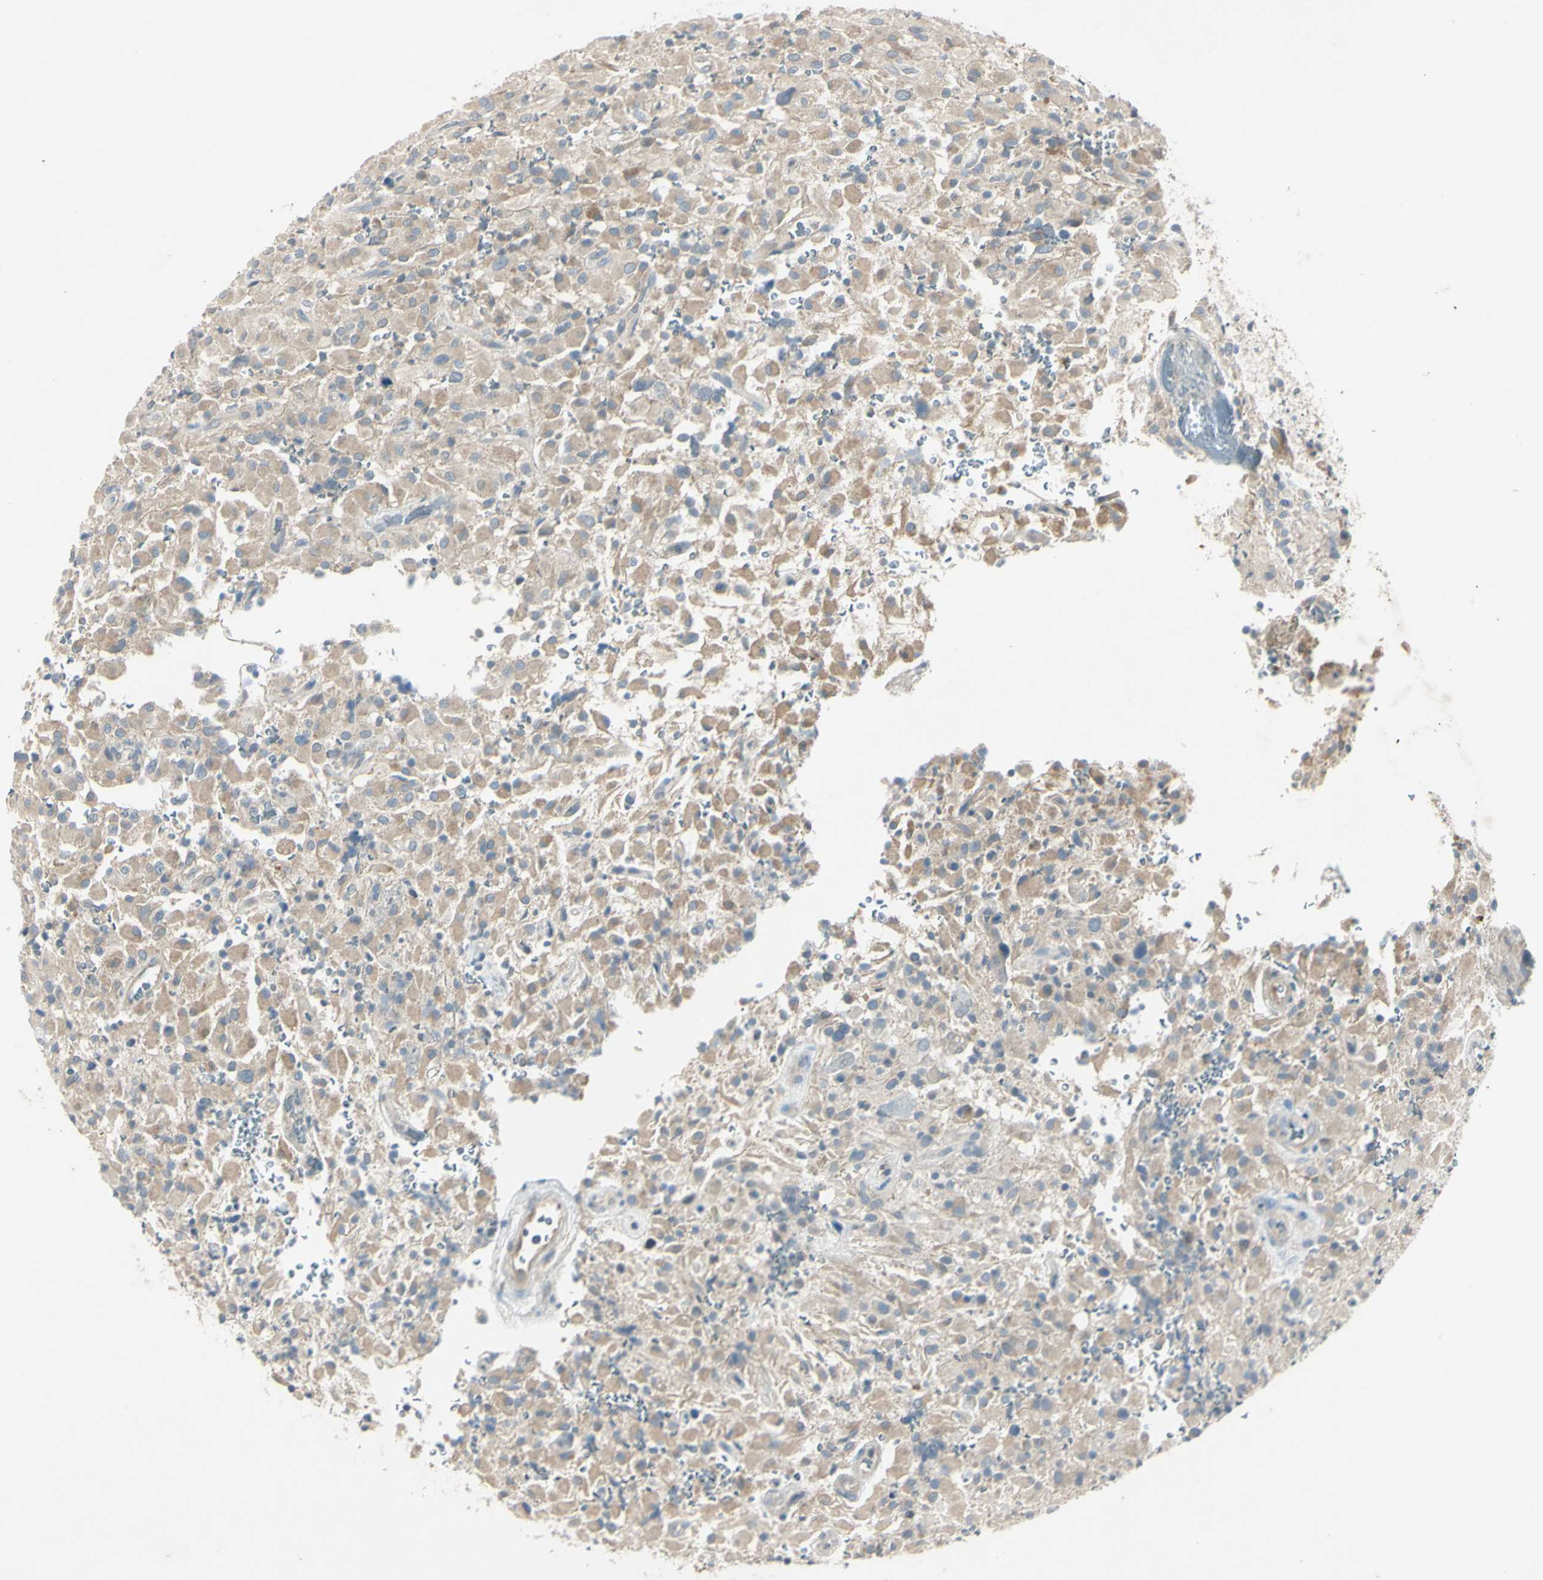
{"staining": {"intensity": "negative", "quantity": "none", "location": "none"}, "tissue": "glioma", "cell_type": "Tumor cells", "image_type": "cancer", "snomed": [{"axis": "morphology", "description": "Glioma, malignant, High grade"}, {"axis": "topography", "description": "Brain"}], "caption": "High-grade glioma (malignant) stained for a protein using immunohistochemistry (IHC) shows no positivity tumor cells.", "gene": "AATK", "patient": {"sex": "male", "age": 71}}